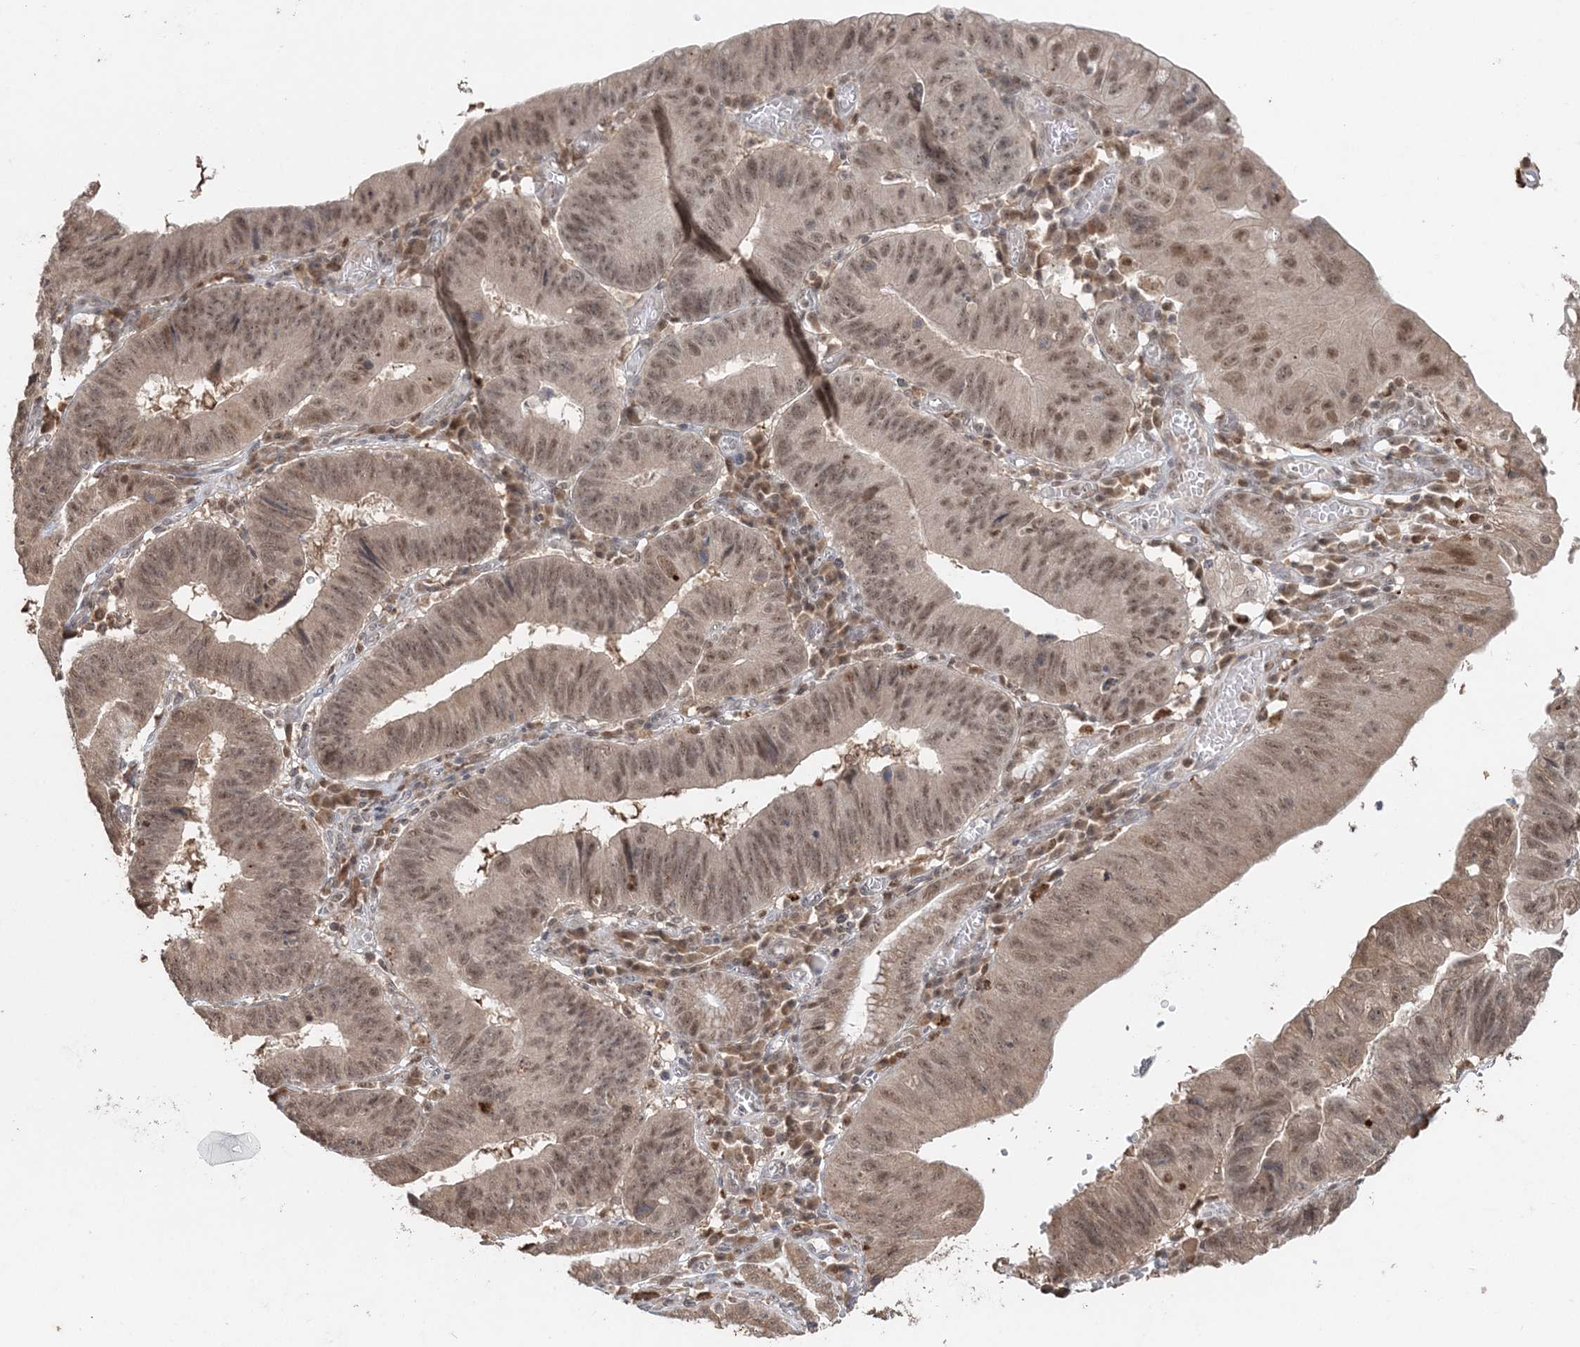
{"staining": {"intensity": "moderate", "quantity": ">75%", "location": "nuclear"}, "tissue": "stomach cancer", "cell_type": "Tumor cells", "image_type": "cancer", "snomed": [{"axis": "morphology", "description": "Adenocarcinoma, NOS"}, {"axis": "topography", "description": "Stomach"}], "caption": "Protein expression analysis of human adenocarcinoma (stomach) reveals moderate nuclear staining in about >75% of tumor cells.", "gene": "SLU7", "patient": {"sex": "male", "age": 59}}